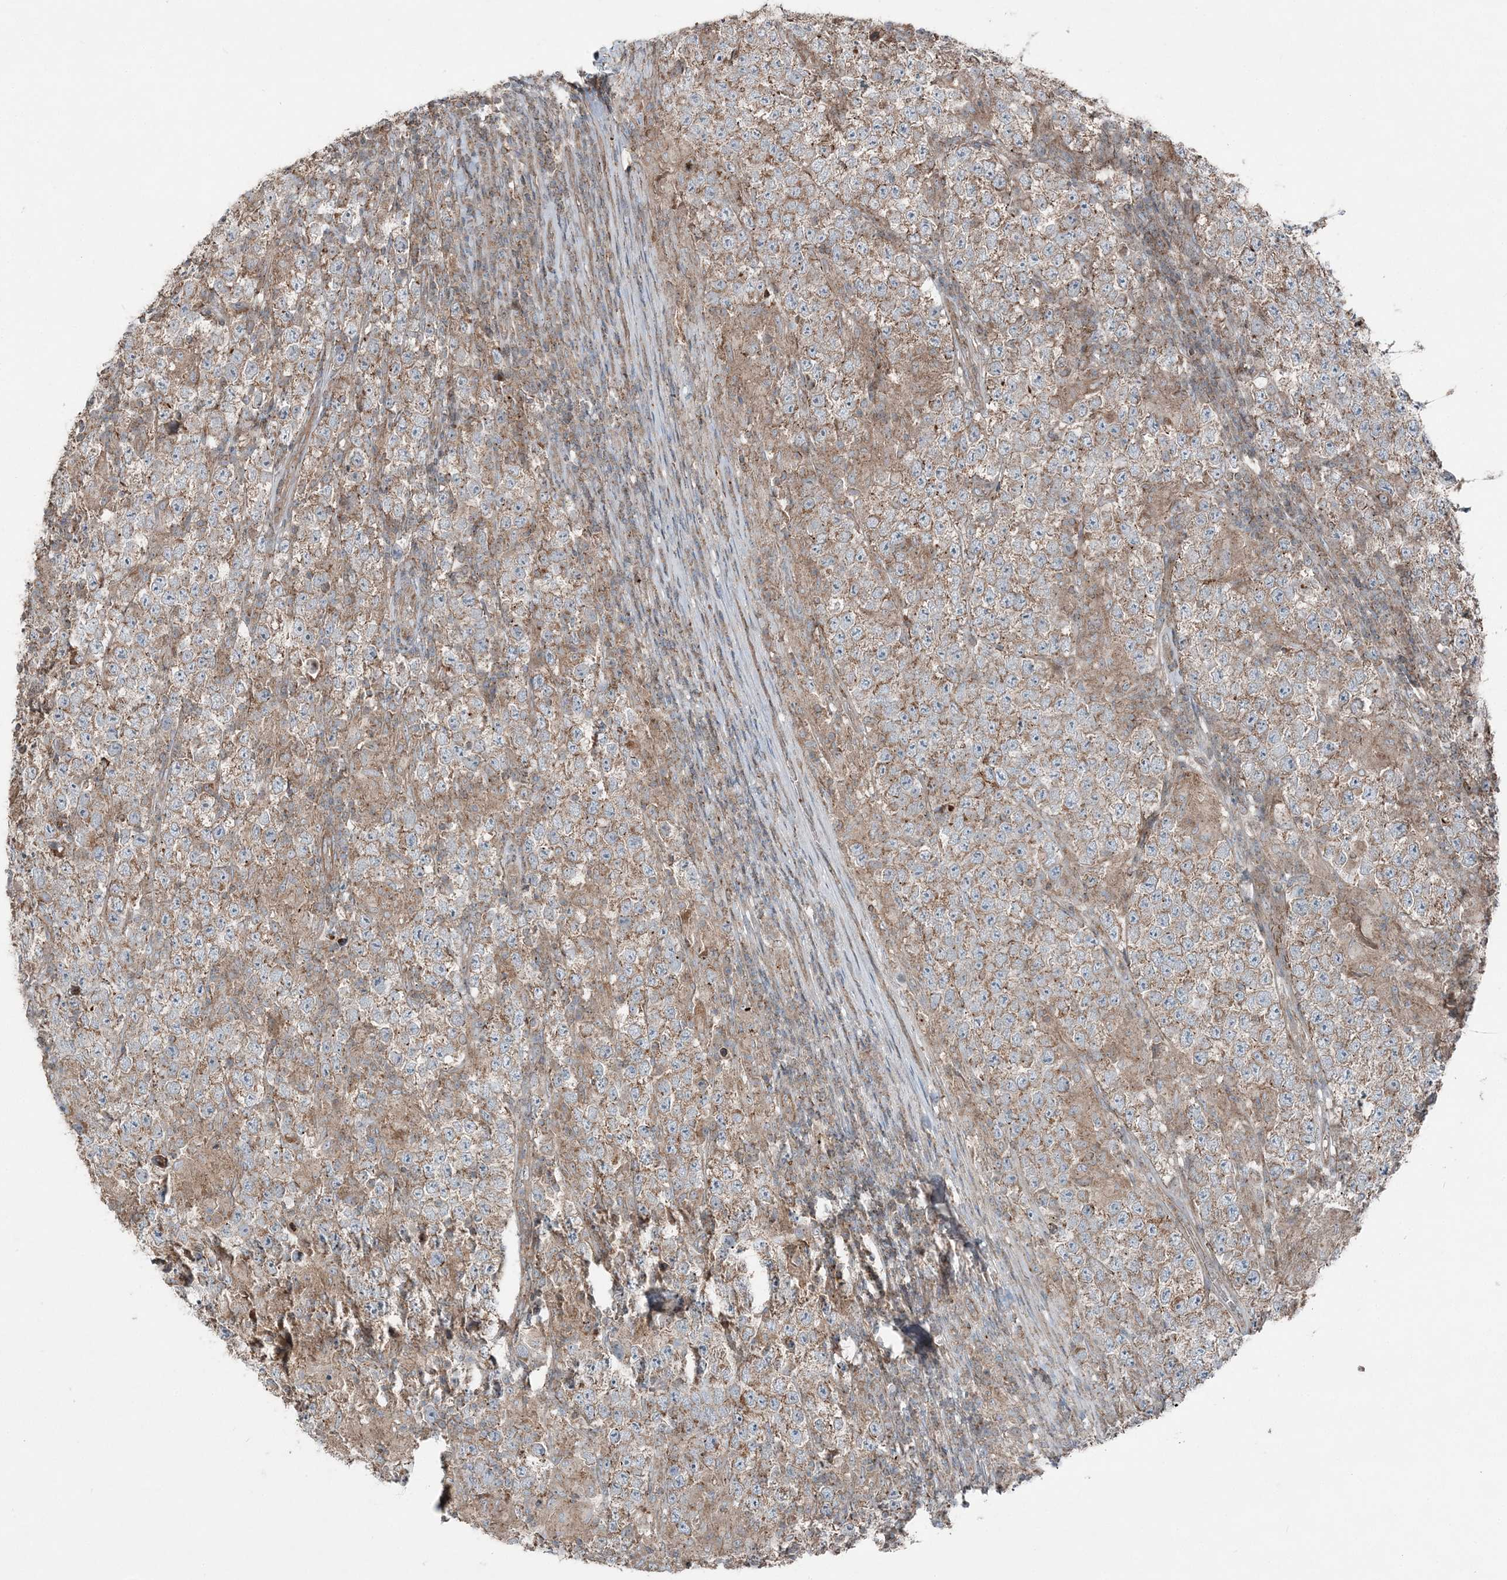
{"staining": {"intensity": "moderate", "quantity": ">75%", "location": "cytoplasmic/membranous"}, "tissue": "testis cancer", "cell_type": "Tumor cells", "image_type": "cancer", "snomed": [{"axis": "morphology", "description": "Normal tissue, NOS"}, {"axis": "morphology", "description": "Urothelial carcinoma, High grade"}, {"axis": "morphology", "description": "Seminoma, NOS"}, {"axis": "morphology", "description": "Carcinoma, Embryonal, NOS"}, {"axis": "topography", "description": "Urinary bladder"}, {"axis": "topography", "description": "Testis"}], "caption": "Protein positivity by immunohistochemistry (IHC) shows moderate cytoplasmic/membranous staining in about >75% of tumor cells in testis high-grade urothelial carcinoma.", "gene": "KY", "patient": {"sex": "male", "age": 41}}